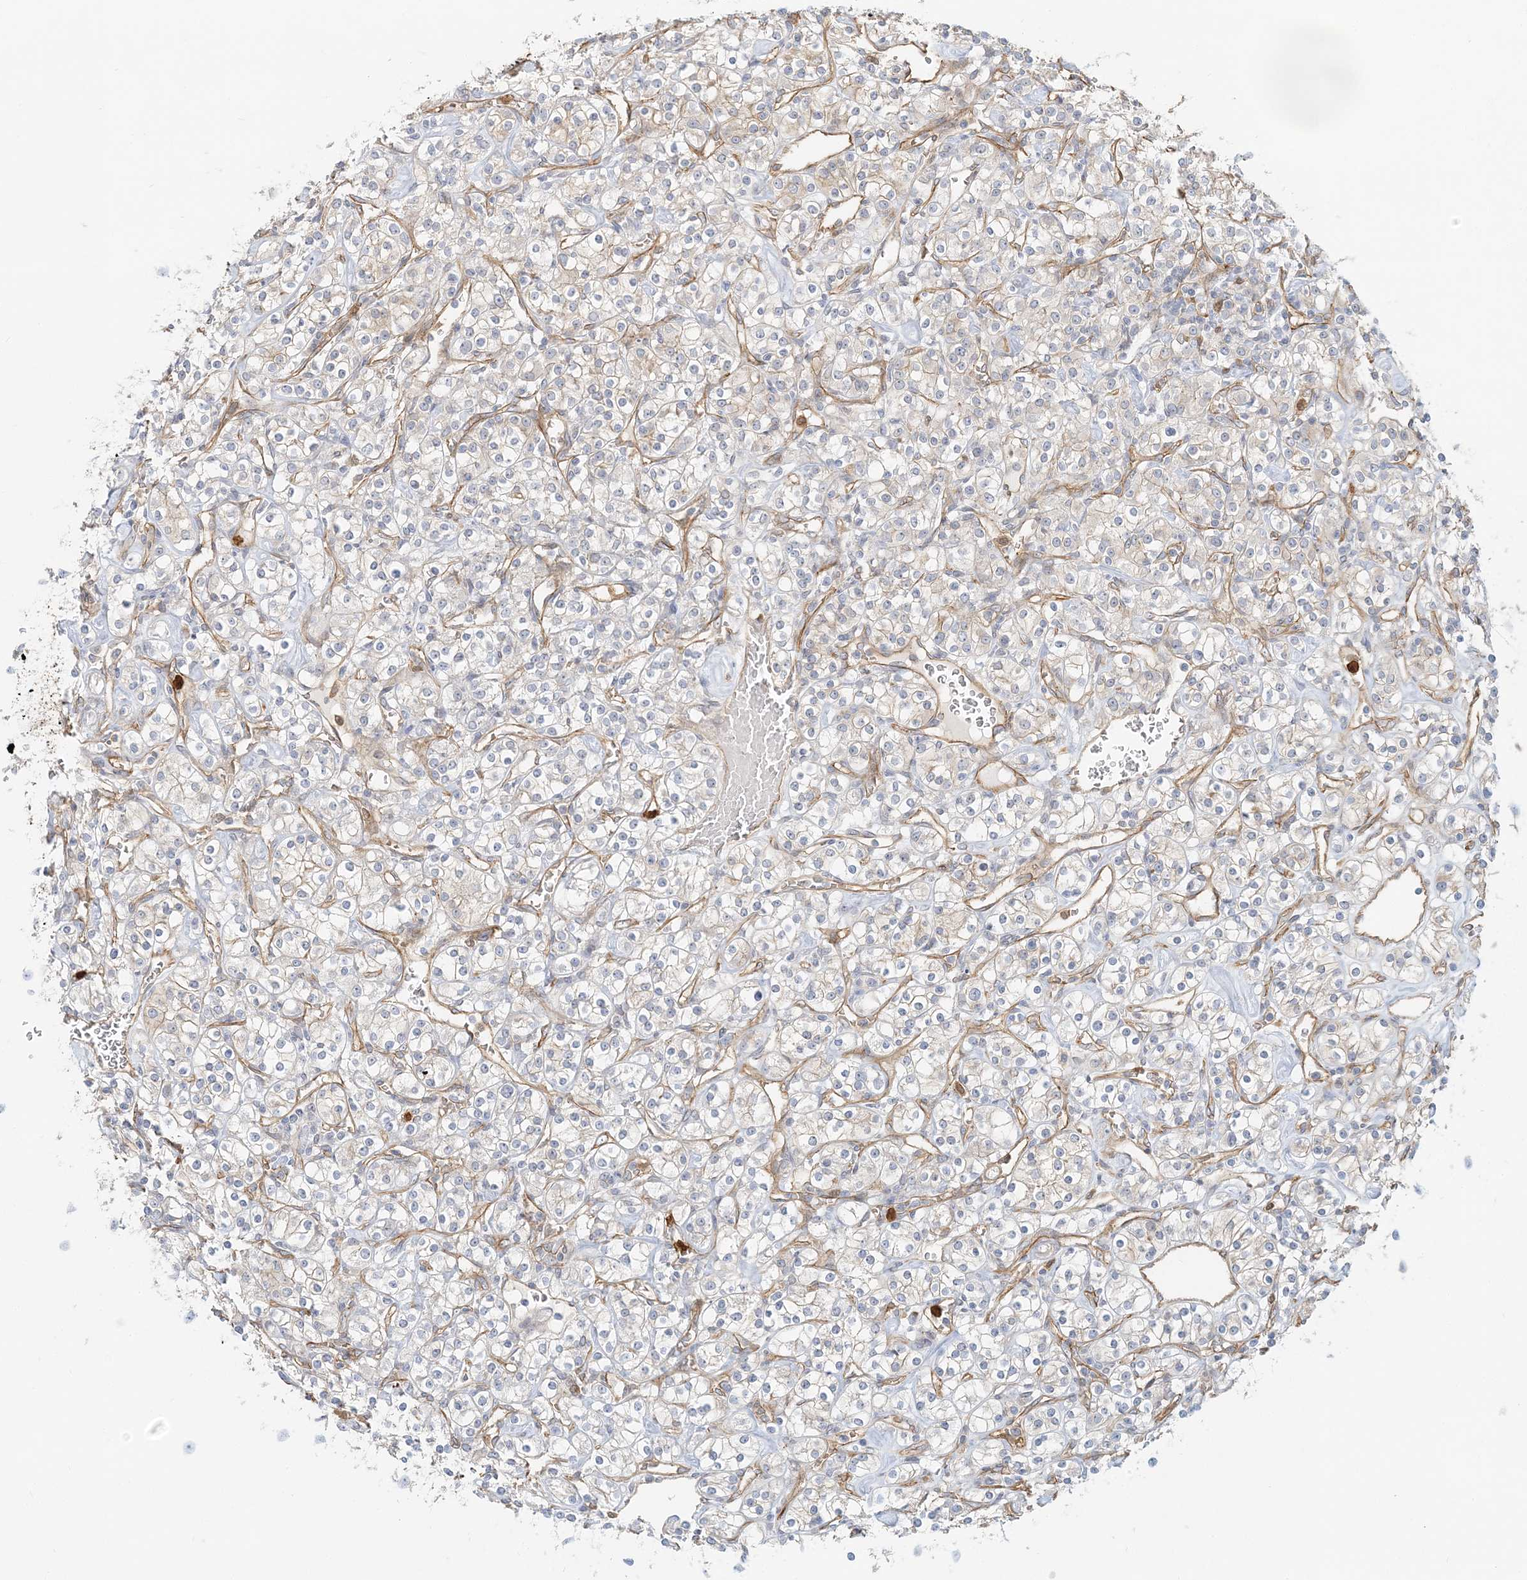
{"staining": {"intensity": "negative", "quantity": "none", "location": "none"}, "tissue": "renal cancer", "cell_type": "Tumor cells", "image_type": "cancer", "snomed": [{"axis": "morphology", "description": "Adenocarcinoma, NOS"}, {"axis": "topography", "description": "Kidney"}], "caption": "This photomicrograph is of renal adenocarcinoma stained with IHC to label a protein in brown with the nuclei are counter-stained blue. There is no positivity in tumor cells. (IHC, brightfield microscopy, high magnification).", "gene": "DNAH1", "patient": {"sex": "male", "age": 77}}